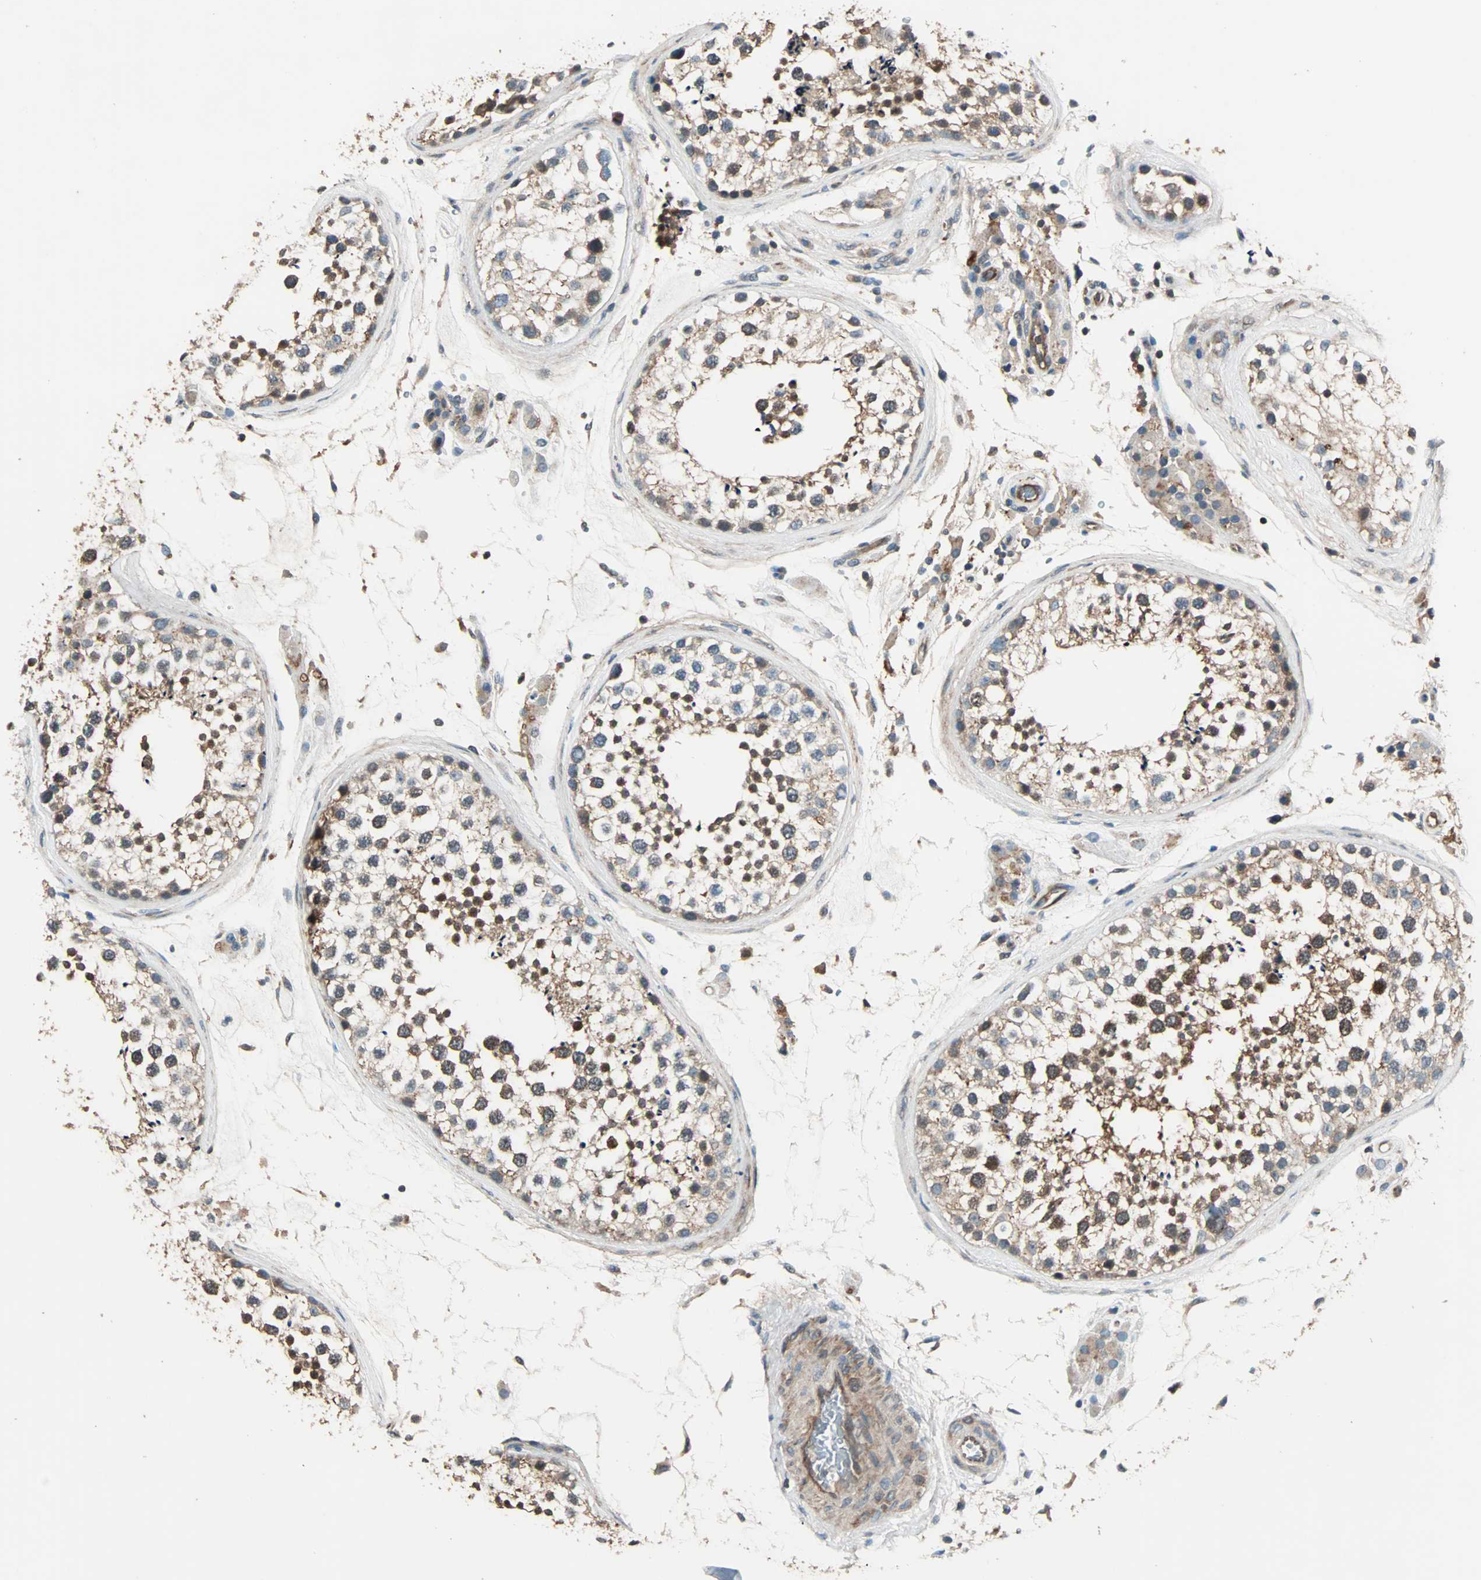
{"staining": {"intensity": "moderate", "quantity": ">75%", "location": "cytoplasmic/membranous,nuclear"}, "tissue": "testis", "cell_type": "Cells in seminiferous ducts", "image_type": "normal", "snomed": [{"axis": "morphology", "description": "Normal tissue, NOS"}, {"axis": "topography", "description": "Testis"}], "caption": "A brown stain shows moderate cytoplasmic/membranous,nuclear staining of a protein in cells in seminiferous ducts of unremarkable human testis. Nuclei are stained in blue.", "gene": "GCK", "patient": {"sex": "male", "age": 46}}